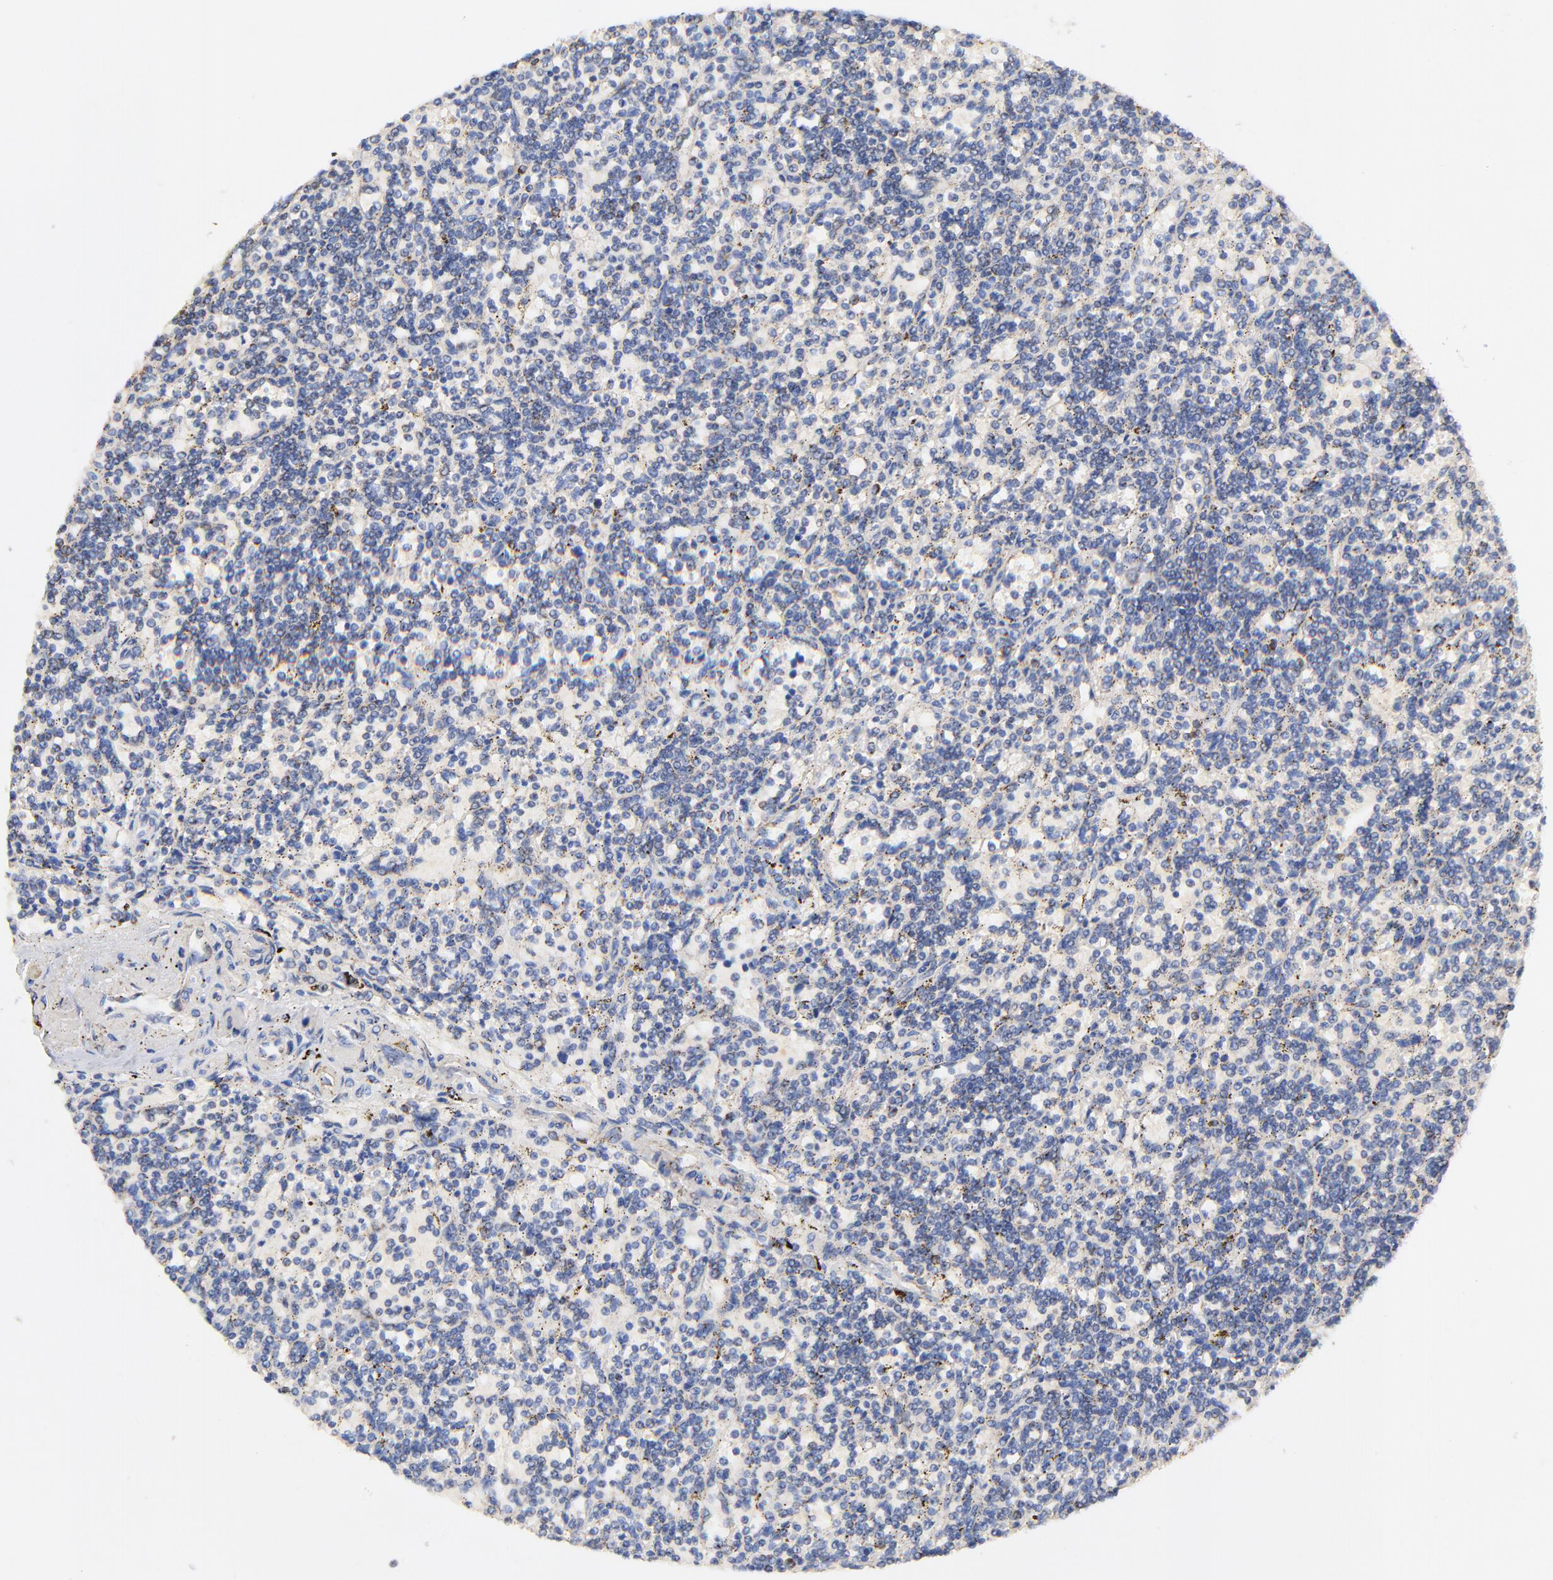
{"staining": {"intensity": "moderate", "quantity": "<25%", "location": "cytoplasmic/membranous"}, "tissue": "lymphoma", "cell_type": "Tumor cells", "image_type": "cancer", "snomed": [{"axis": "morphology", "description": "Malignant lymphoma, non-Hodgkin's type, Low grade"}, {"axis": "topography", "description": "Spleen"}], "caption": "Approximately <25% of tumor cells in human lymphoma show moderate cytoplasmic/membranous protein positivity as visualized by brown immunohistochemical staining.", "gene": "ATP5F1D", "patient": {"sex": "male", "age": 73}}